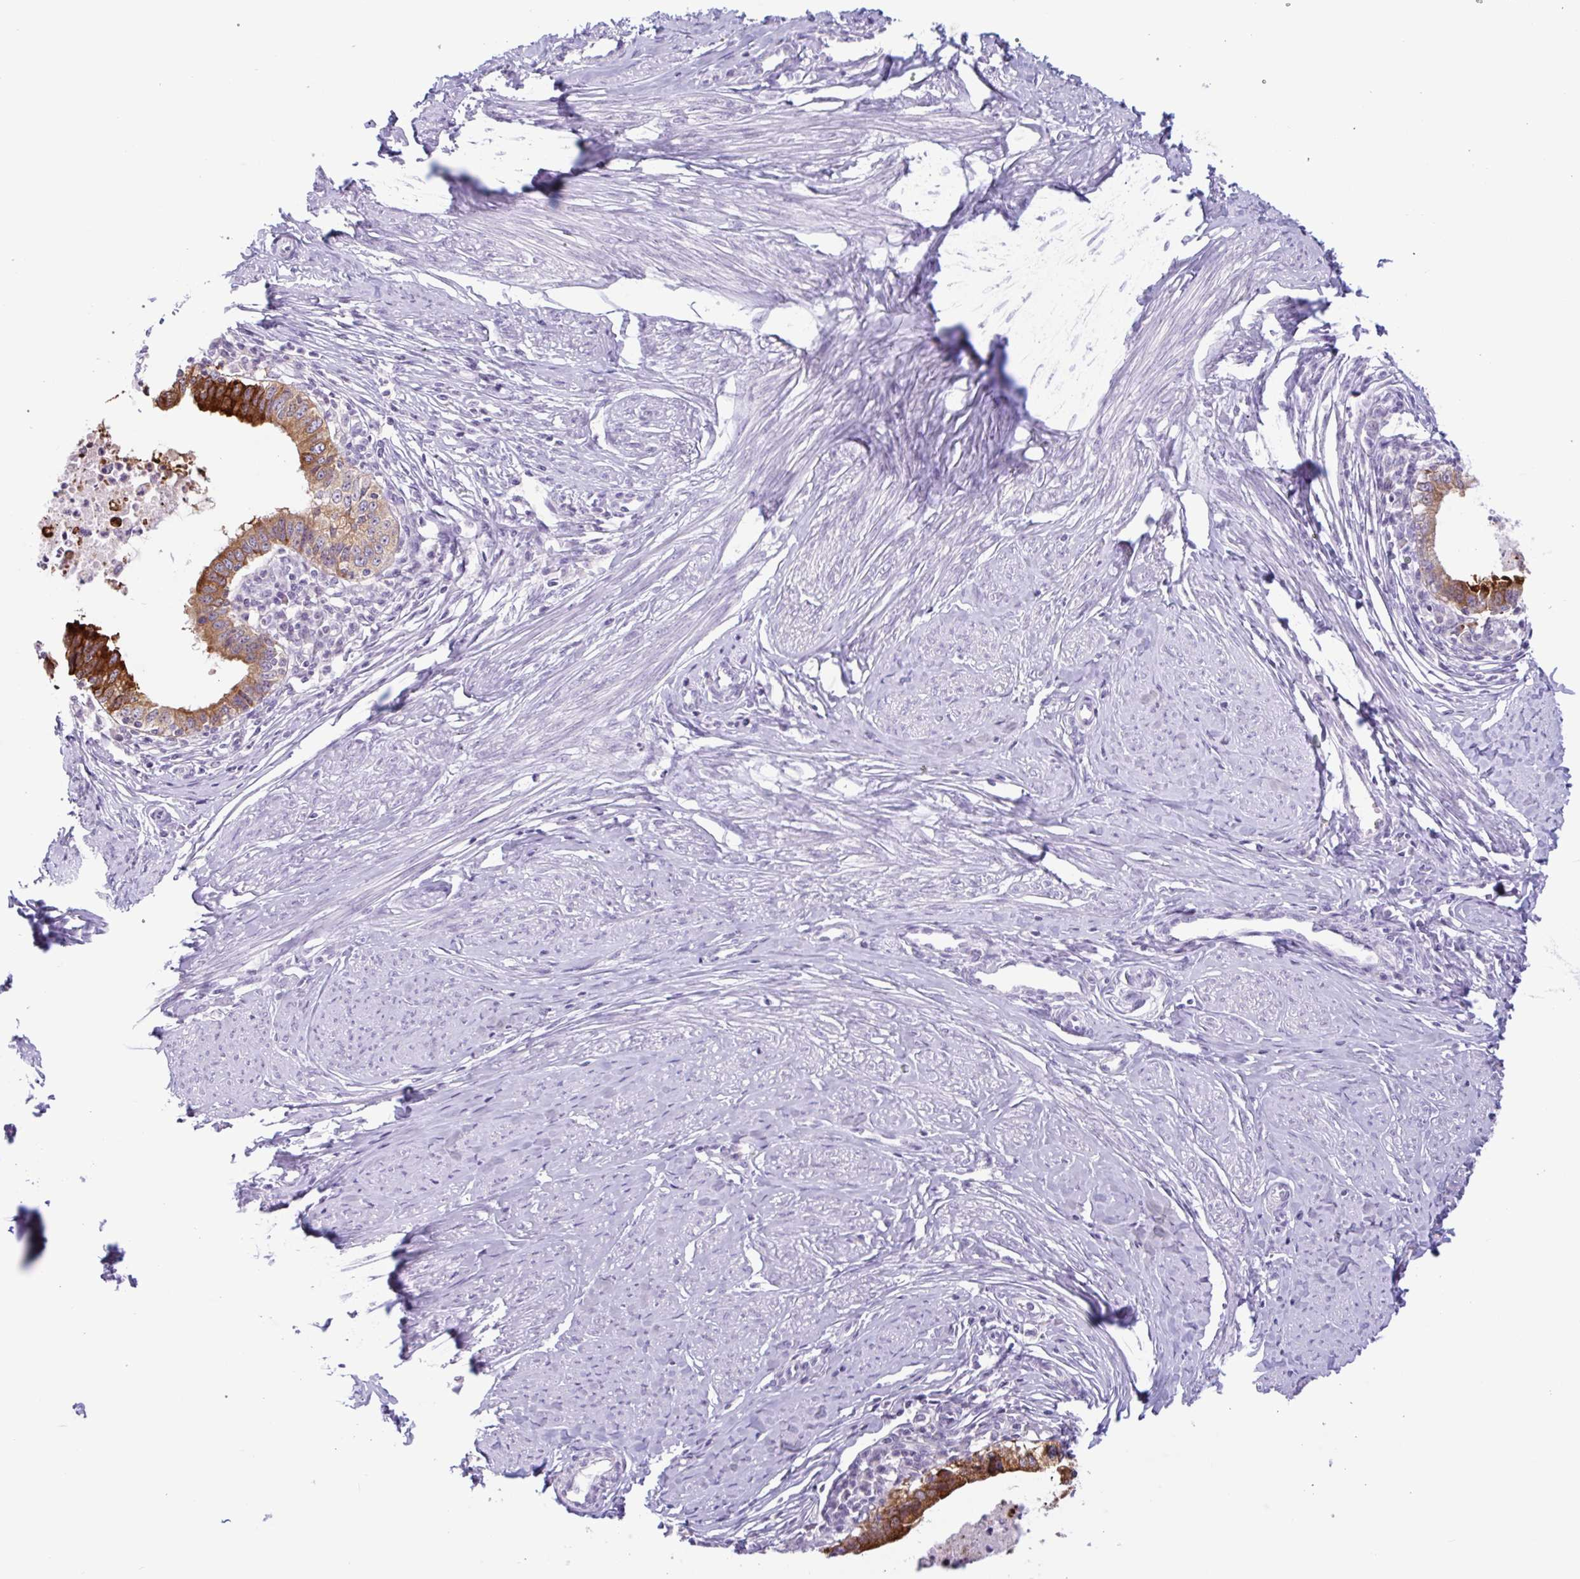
{"staining": {"intensity": "strong", "quantity": ">75%", "location": "cytoplasmic/membranous"}, "tissue": "cervical cancer", "cell_type": "Tumor cells", "image_type": "cancer", "snomed": [{"axis": "morphology", "description": "Adenocarcinoma, NOS"}, {"axis": "topography", "description": "Cervix"}], "caption": "Human cervical cancer (adenocarcinoma) stained for a protein (brown) reveals strong cytoplasmic/membranous positive positivity in about >75% of tumor cells.", "gene": "CTSE", "patient": {"sex": "female", "age": 36}}